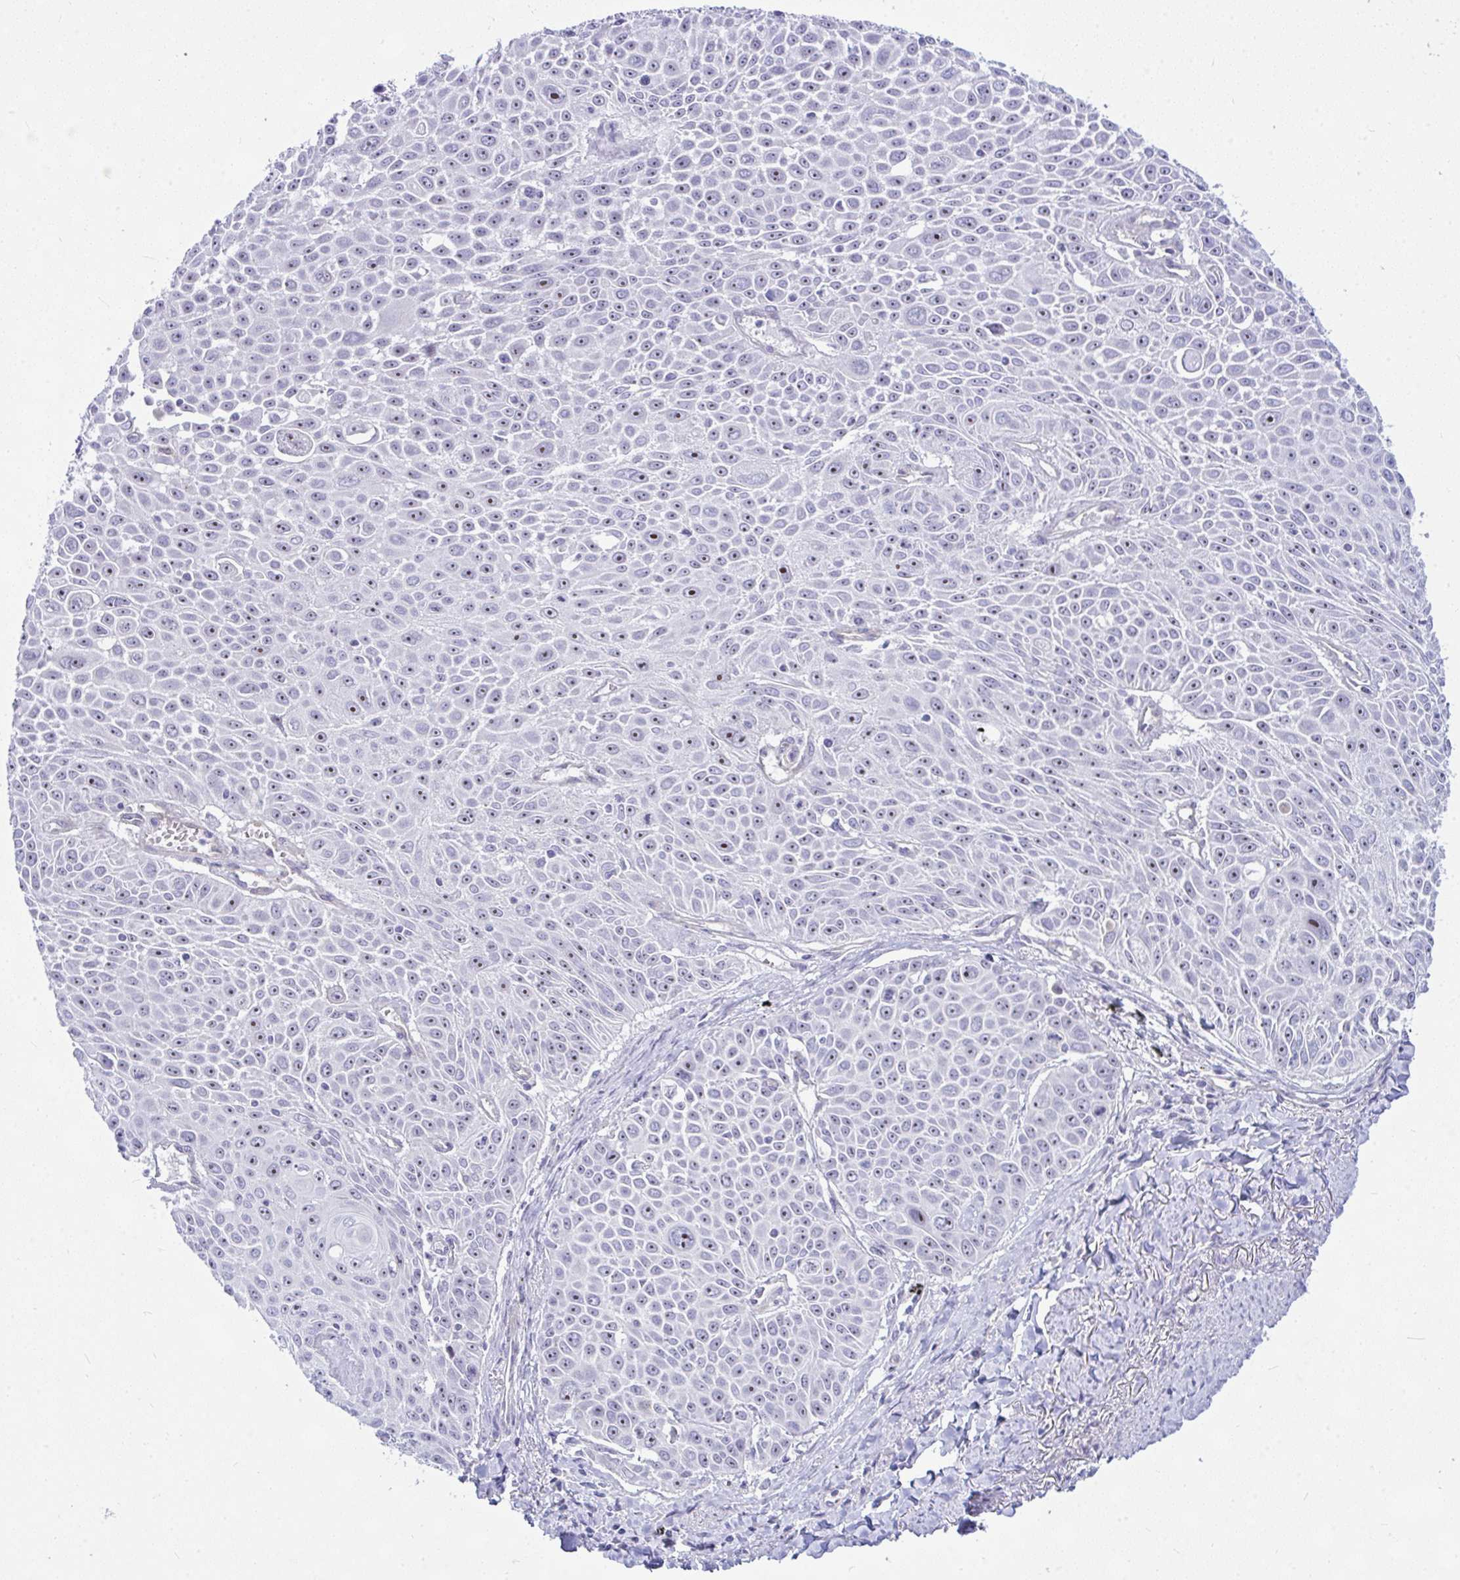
{"staining": {"intensity": "moderate", "quantity": "25%-75%", "location": "nuclear"}, "tissue": "lung cancer", "cell_type": "Tumor cells", "image_type": "cancer", "snomed": [{"axis": "morphology", "description": "Squamous cell carcinoma, NOS"}, {"axis": "morphology", "description": "Squamous cell carcinoma, metastatic, NOS"}, {"axis": "topography", "description": "Lymph node"}, {"axis": "topography", "description": "Lung"}], "caption": "Brown immunohistochemical staining in lung metastatic squamous cell carcinoma displays moderate nuclear staining in approximately 25%-75% of tumor cells.", "gene": "NFXL1", "patient": {"sex": "female", "age": 62}}